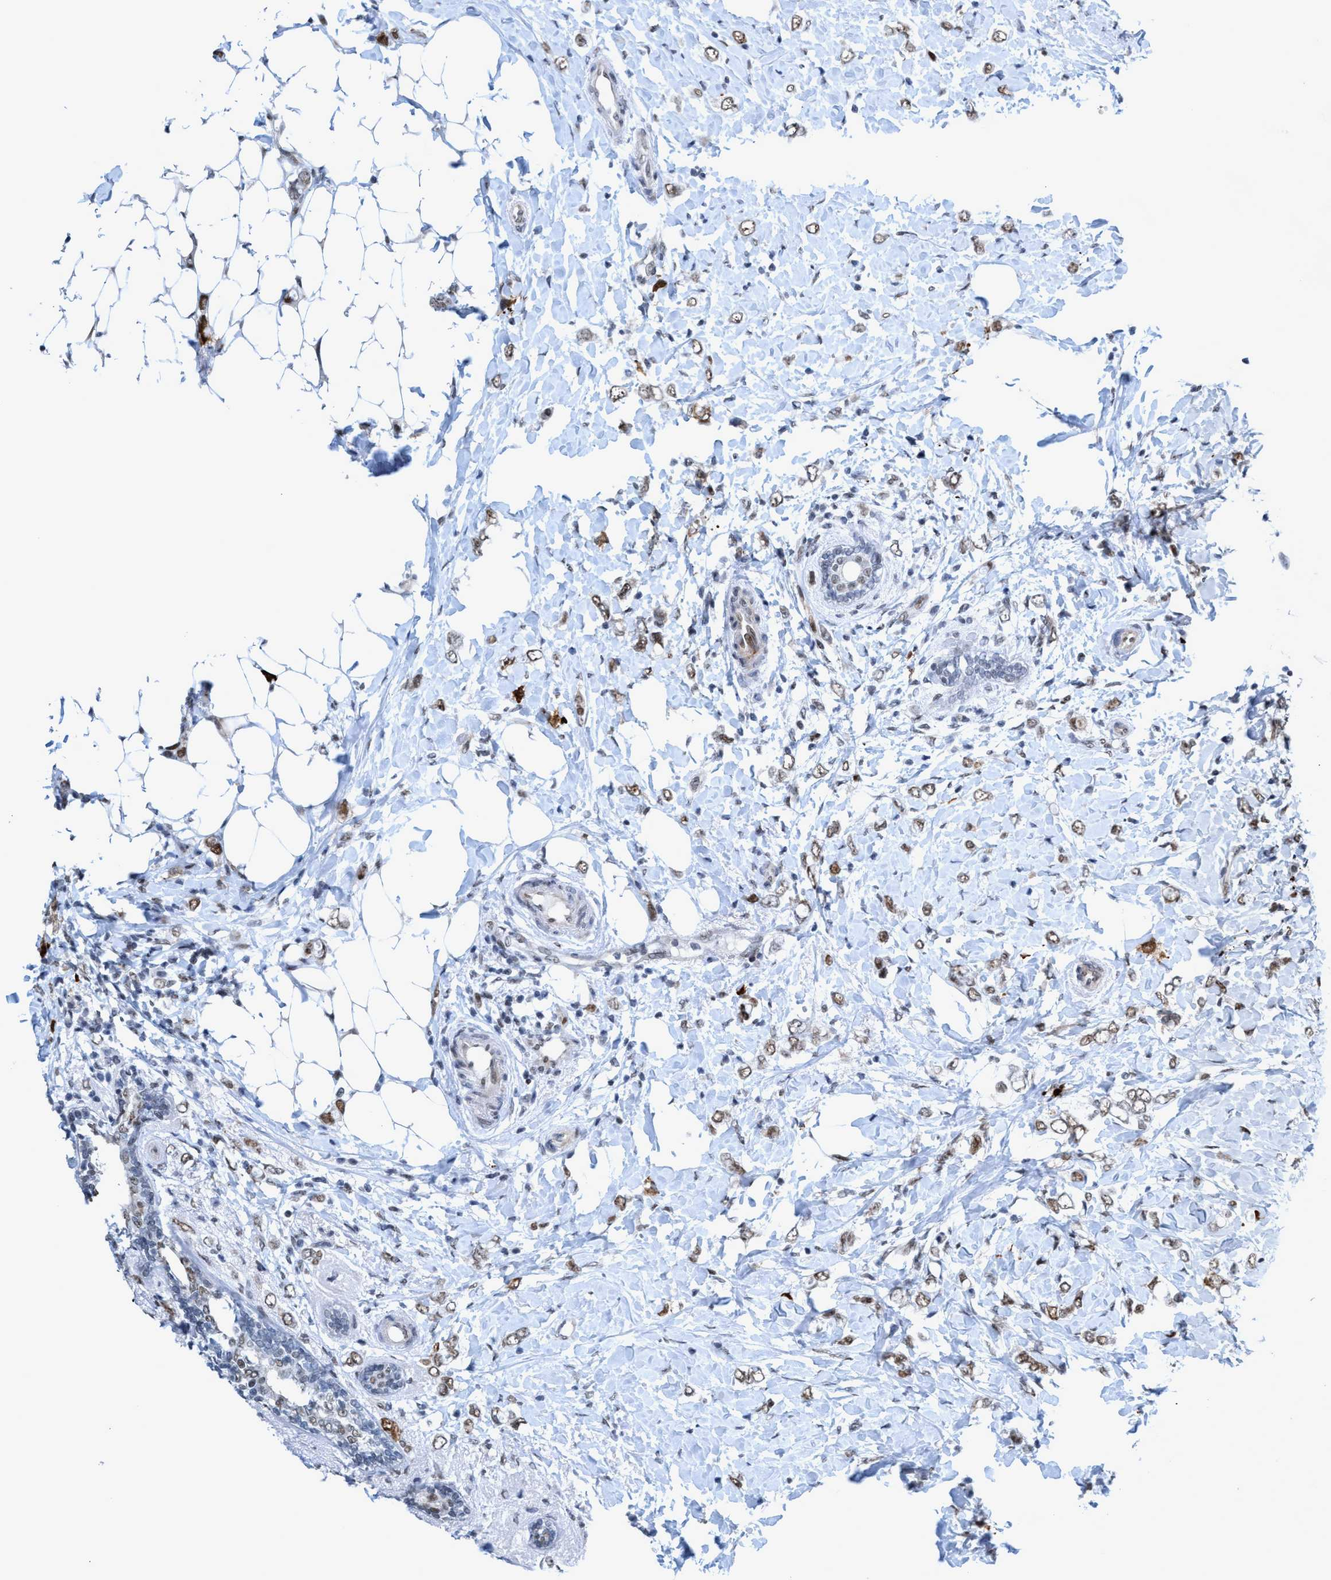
{"staining": {"intensity": "weak", "quantity": ">75%", "location": "nuclear"}, "tissue": "breast cancer", "cell_type": "Tumor cells", "image_type": "cancer", "snomed": [{"axis": "morphology", "description": "Normal tissue, NOS"}, {"axis": "morphology", "description": "Lobular carcinoma"}, {"axis": "topography", "description": "Breast"}], "caption": "An IHC micrograph of tumor tissue is shown. Protein staining in brown highlights weak nuclear positivity in lobular carcinoma (breast) within tumor cells. The staining is performed using DAB (3,3'-diaminobenzidine) brown chromogen to label protein expression. The nuclei are counter-stained blue using hematoxylin.", "gene": "CWC27", "patient": {"sex": "female", "age": 47}}